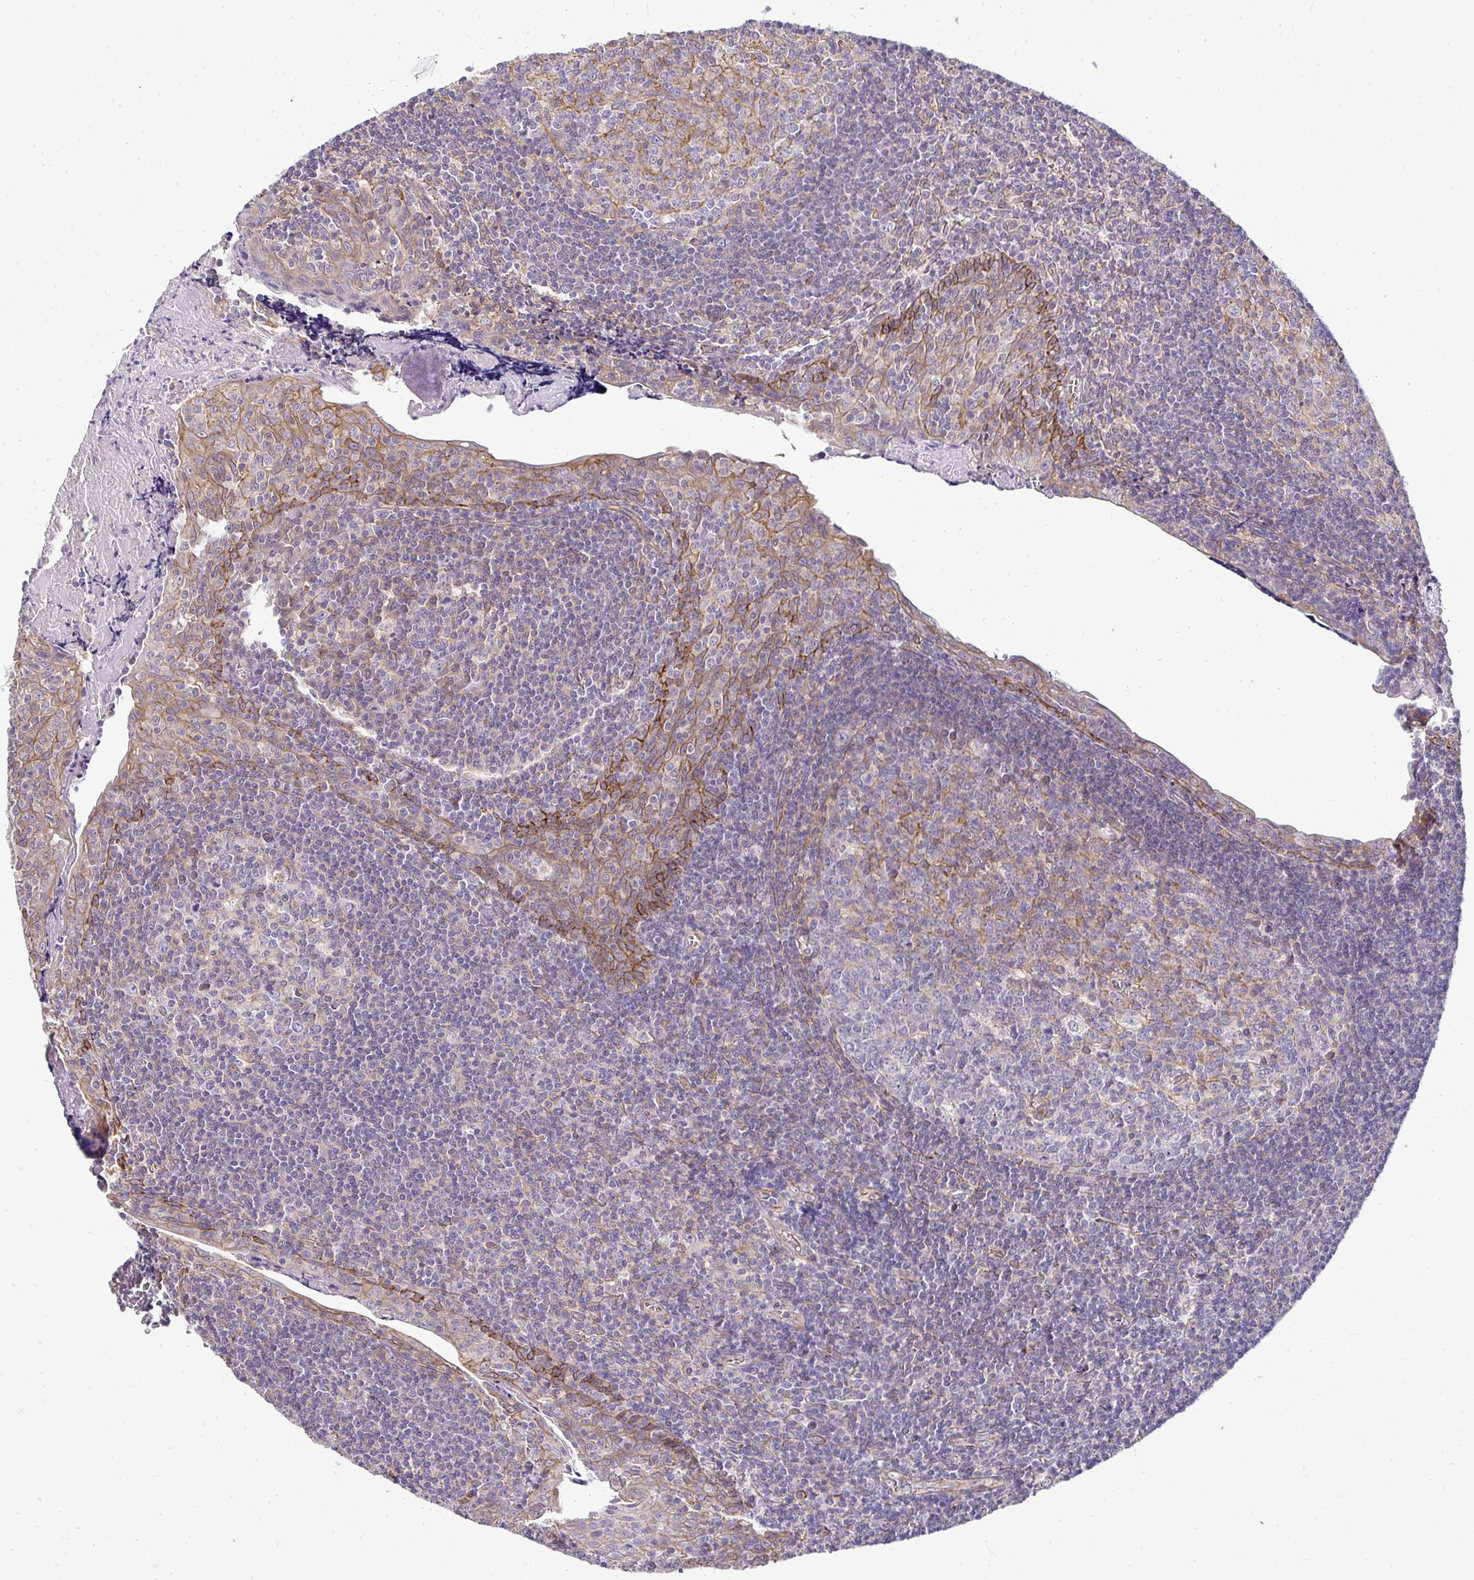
{"staining": {"intensity": "weak", "quantity": "25%-75%", "location": "cytoplasmic/membranous"}, "tissue": "tonsil", "cell_type": "Germinal center cells", "image_type": "normal", "snomed": [{"axis": "morphology", "description": "Normal tissue, NOS"}, {"axis": "morphology", "description": "Inflammation, NOS"}, {"axis": "topography", "description": "Tonsil"}], "caption": "Immunohistochemical staining of normal human tonsil shows 25%-75% levels of weak cytoplasmic/membranous protein positivity in approximately 25%-75% of germinal center cells. Using DAB (brown) and hematoxylin (blue) stains, captured at high magnification using brightfield microscopy.", "gene": "SLC9A1", "patient": {"sex": "female", "age": 31}}